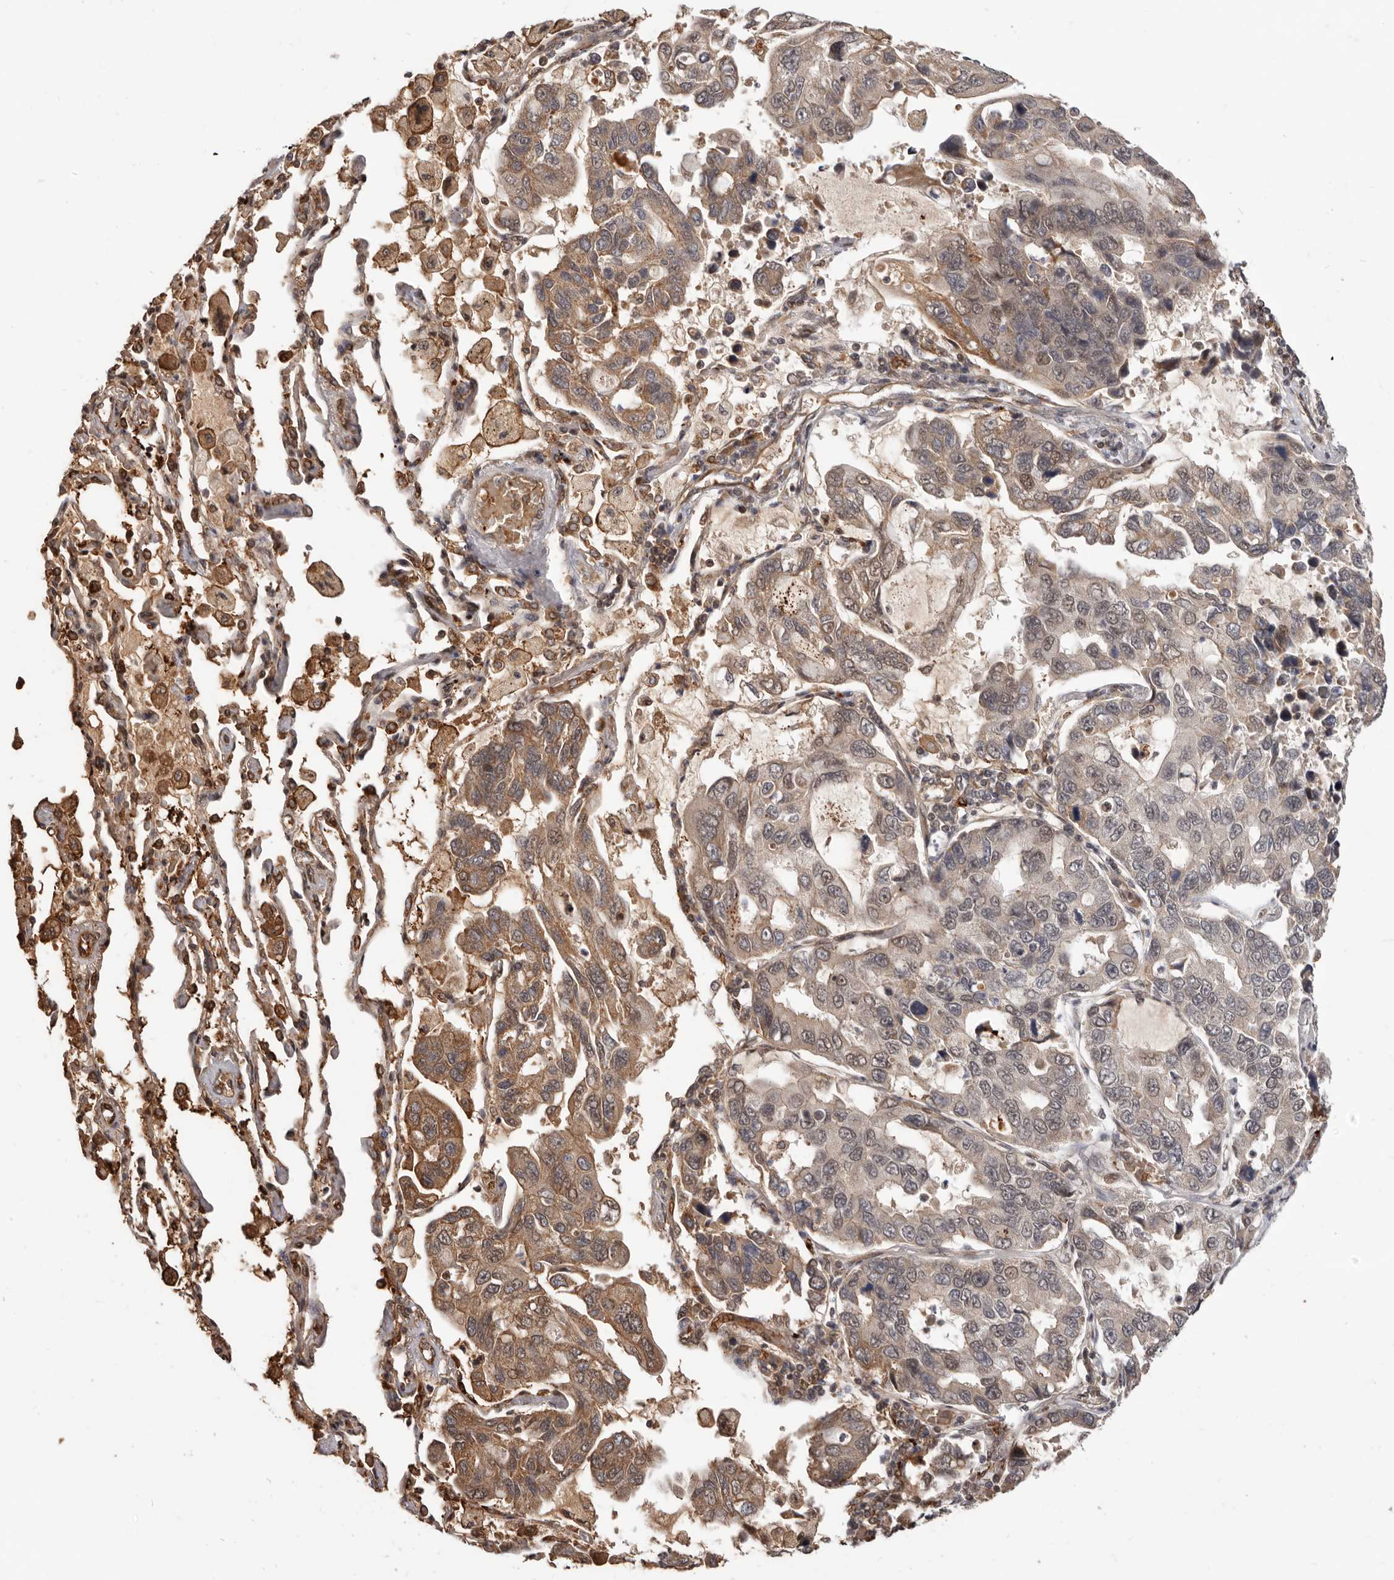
{"staining": {"intensity": "moderate", "quantity": "<25%", "location": "cytoplasmic/membranous,nuclear"}, "tissue": "lung cancer", "cell_type": "Tumor cells", "image_type": "cancer", "snomed": [{"axis": "morphology", "description": "Adenocarcinoma, NOS"}, {"axis": "topography", "description": "Lung"}], "caption": "This is an image of immunohistochemistry (IHC) staining of lung cancer, which shows moderate expression in the cytoplasmic/membranous and nuclear of tumor cells.", "gene": "NCOA3", "patient": {"sex": "male", "age": 64}}